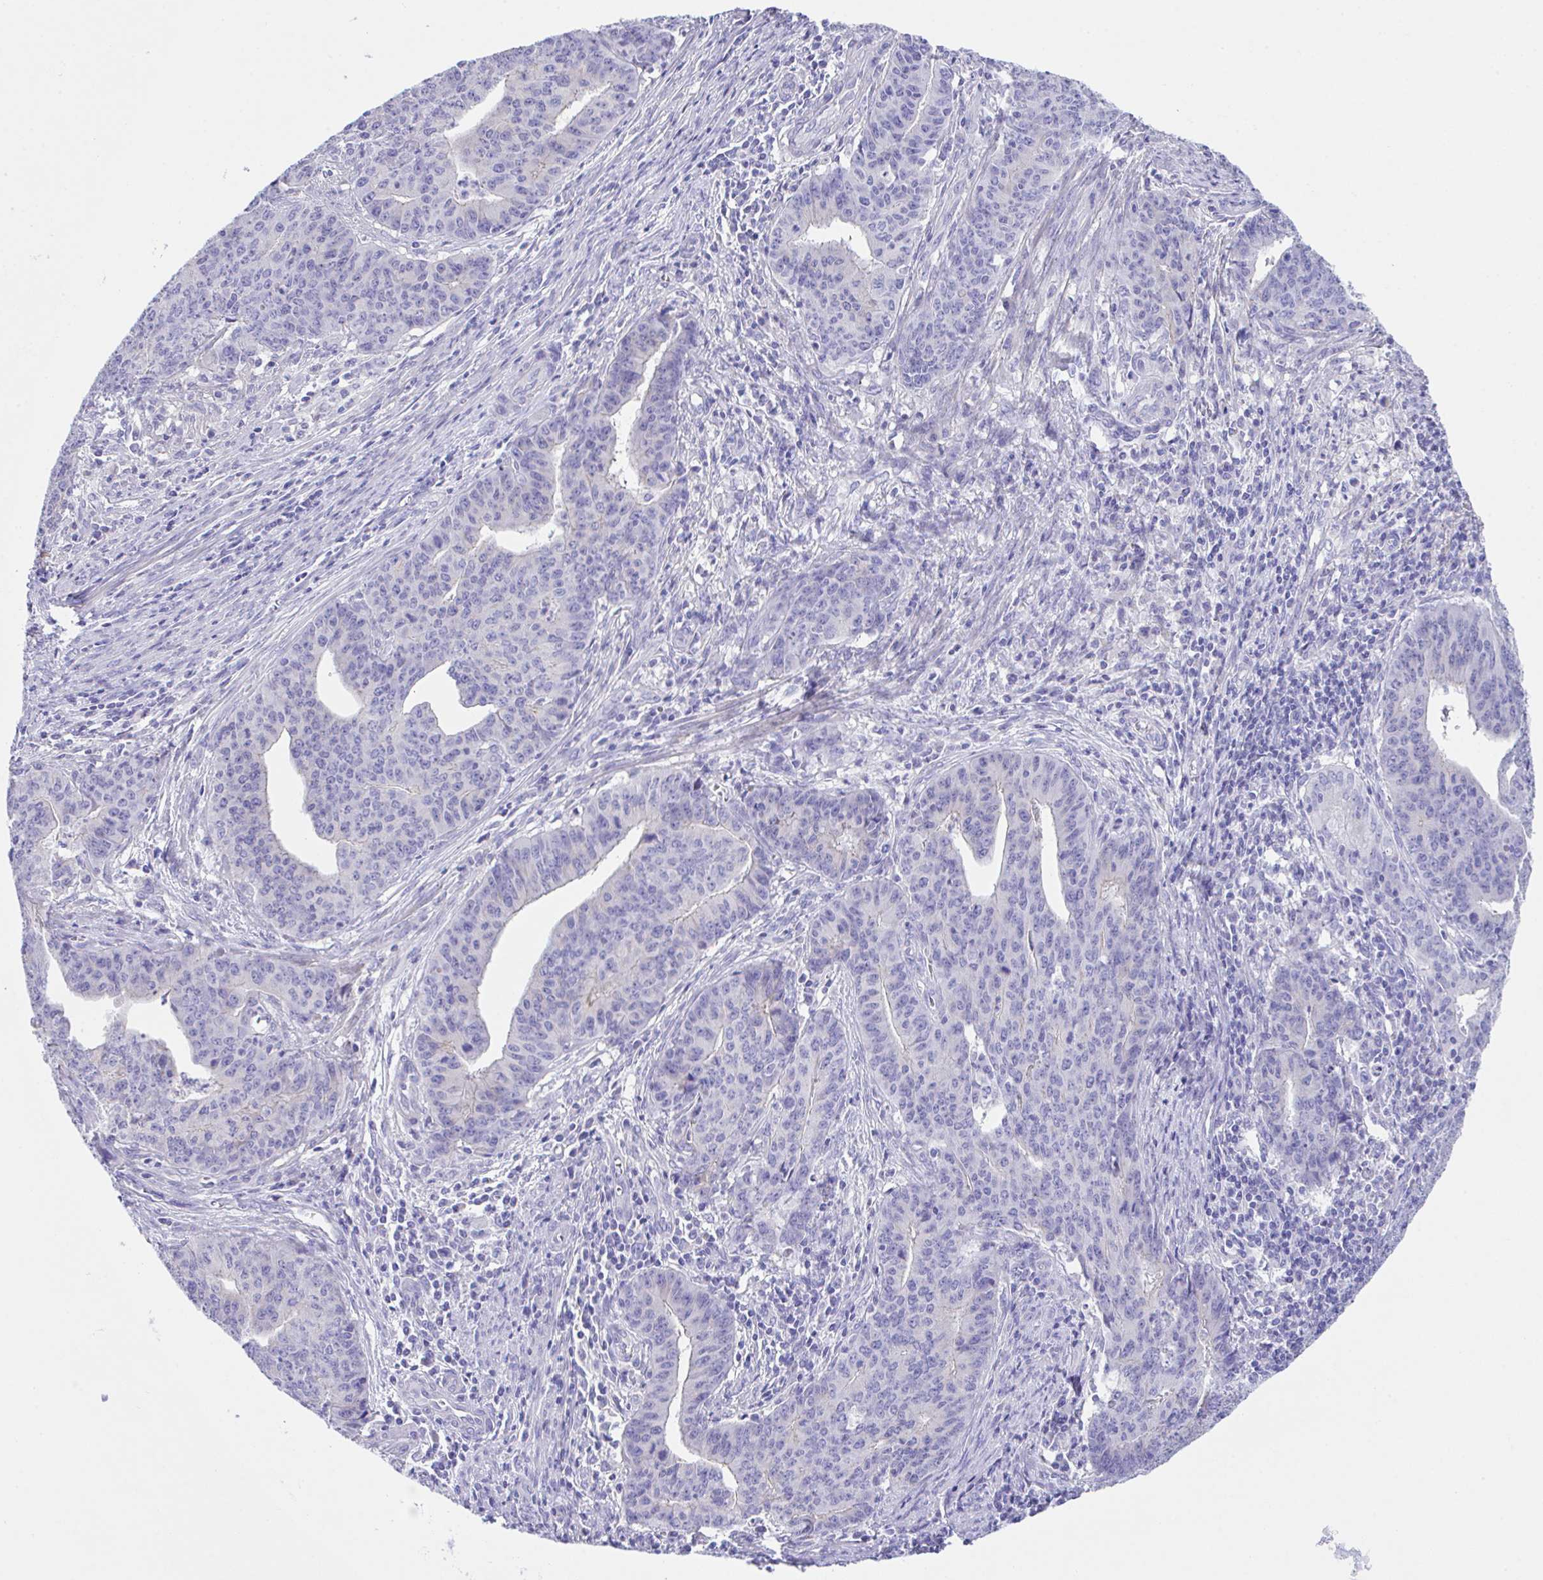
{"staining": {"intensity": "negative", "quantity": "none", "location": "none"}, "tissue": "endometrial cancer", "cell_type": "Tumor cells", "image_type": "cancer", "snomed": [{"axis": "morphology", "description": "Adenocarcinoma, NOS"}, {"axis": "topography", "description": "Endometrium"}], "caption": "Immunohistochemistry (IHC) photomicrograph of neoplastic tissue: human endometrial adenocarcinoma stained with DAB (3,3'-diaminobenzidine) demonstrates no significant protein expression in tumor cells.", "gene": "SLC16A6", "patient": {"sex": "female", "age": 59}}